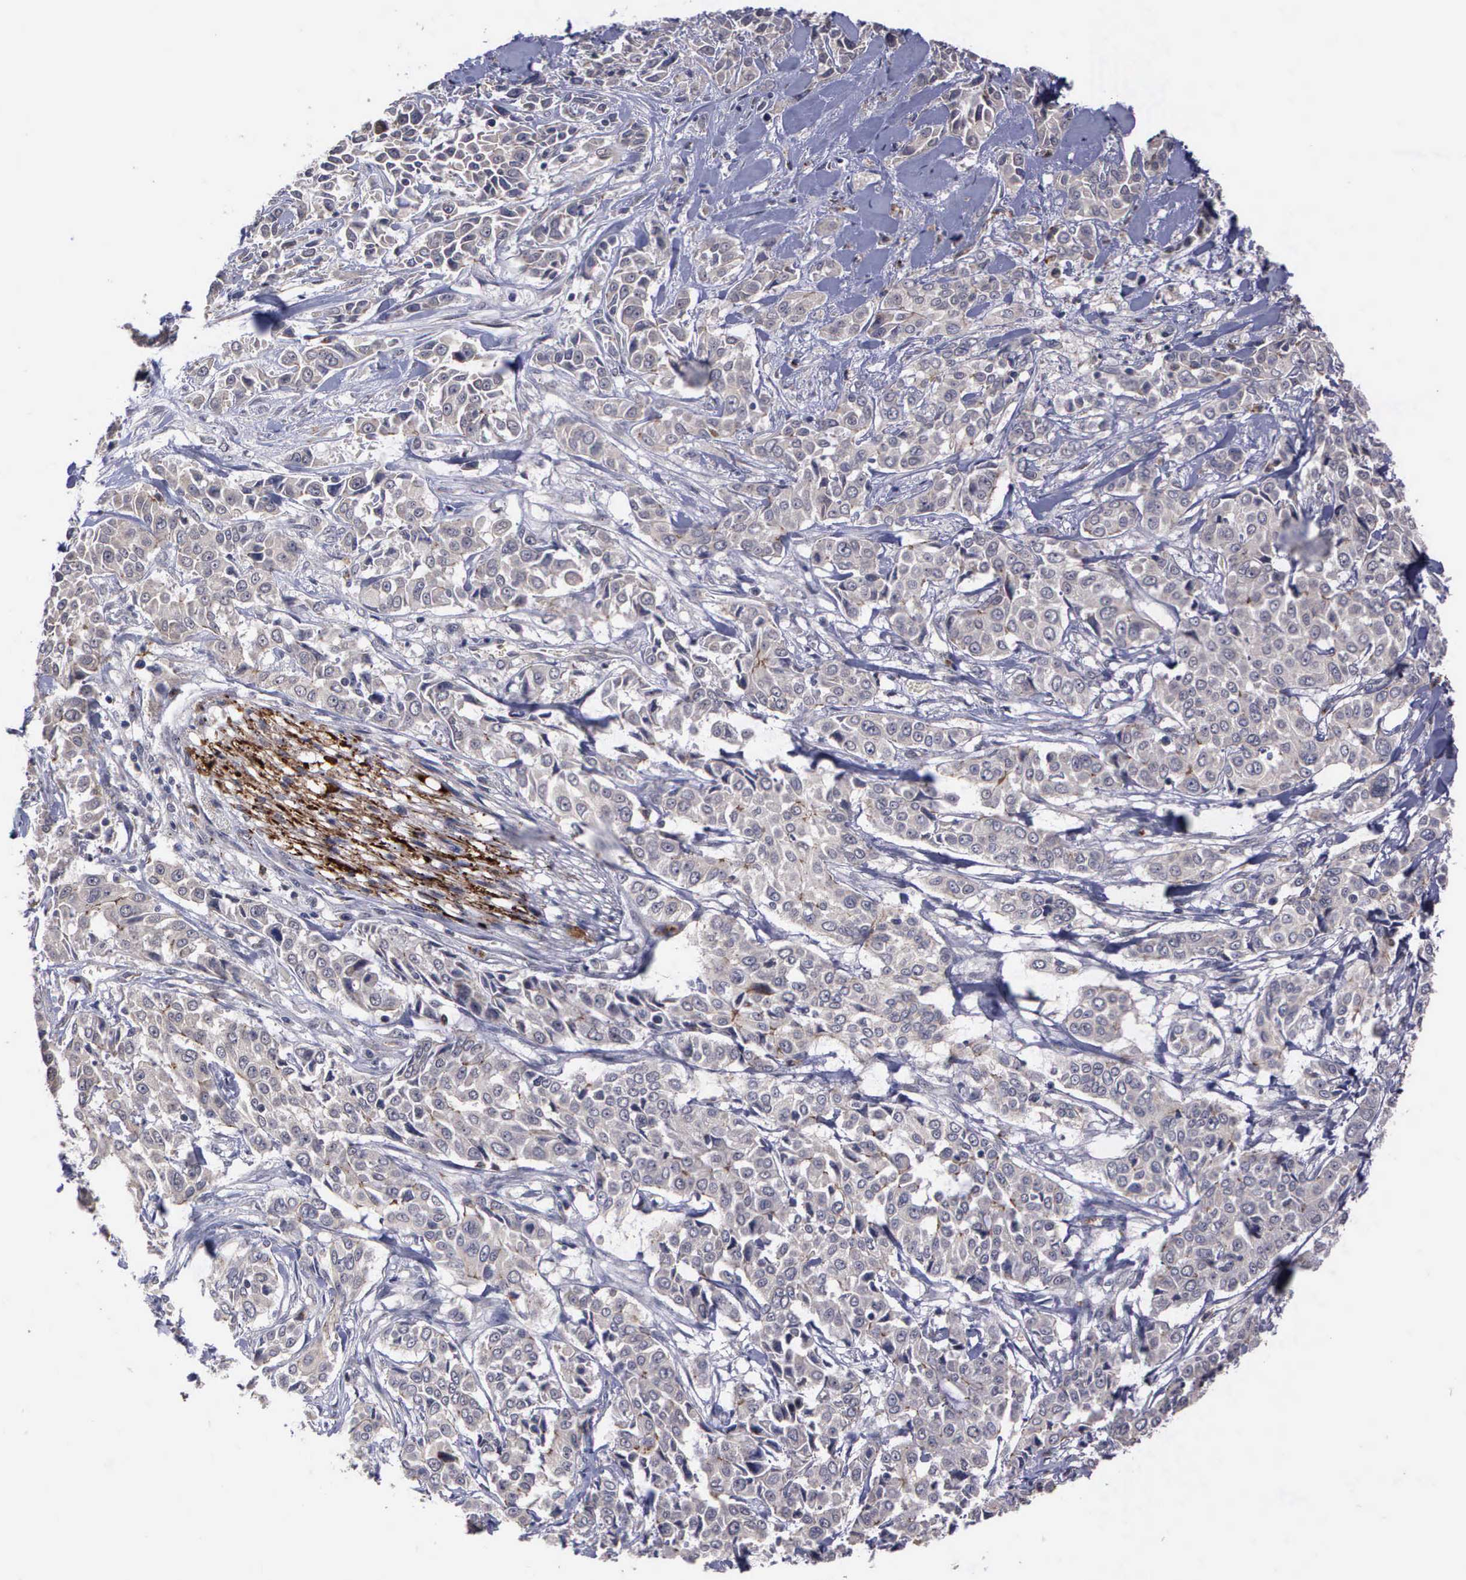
{"staining": {"intensity": "weak", "quantity": "25%-75%", "location": "cytoplasmic/membranous"}, "tissue": "pancreatic cancer", "cell_type": "Tumor cells", "image_type": "cancer", "snomed": [{"axis": "morphology", "description": "Adenocarcinoma, NOS"}, {"axis": "topography", "description": "Pancreas"}], "caption": "Immunohistochemical staining of pancreatic cancer (adenocarcinoma) demonstrates weak cytoplasmic/membranous protein positivity in about 25%-75% of tumor cells.", "gene": "MAP3K9", "patient": {"sex": "female", "age": 52}}